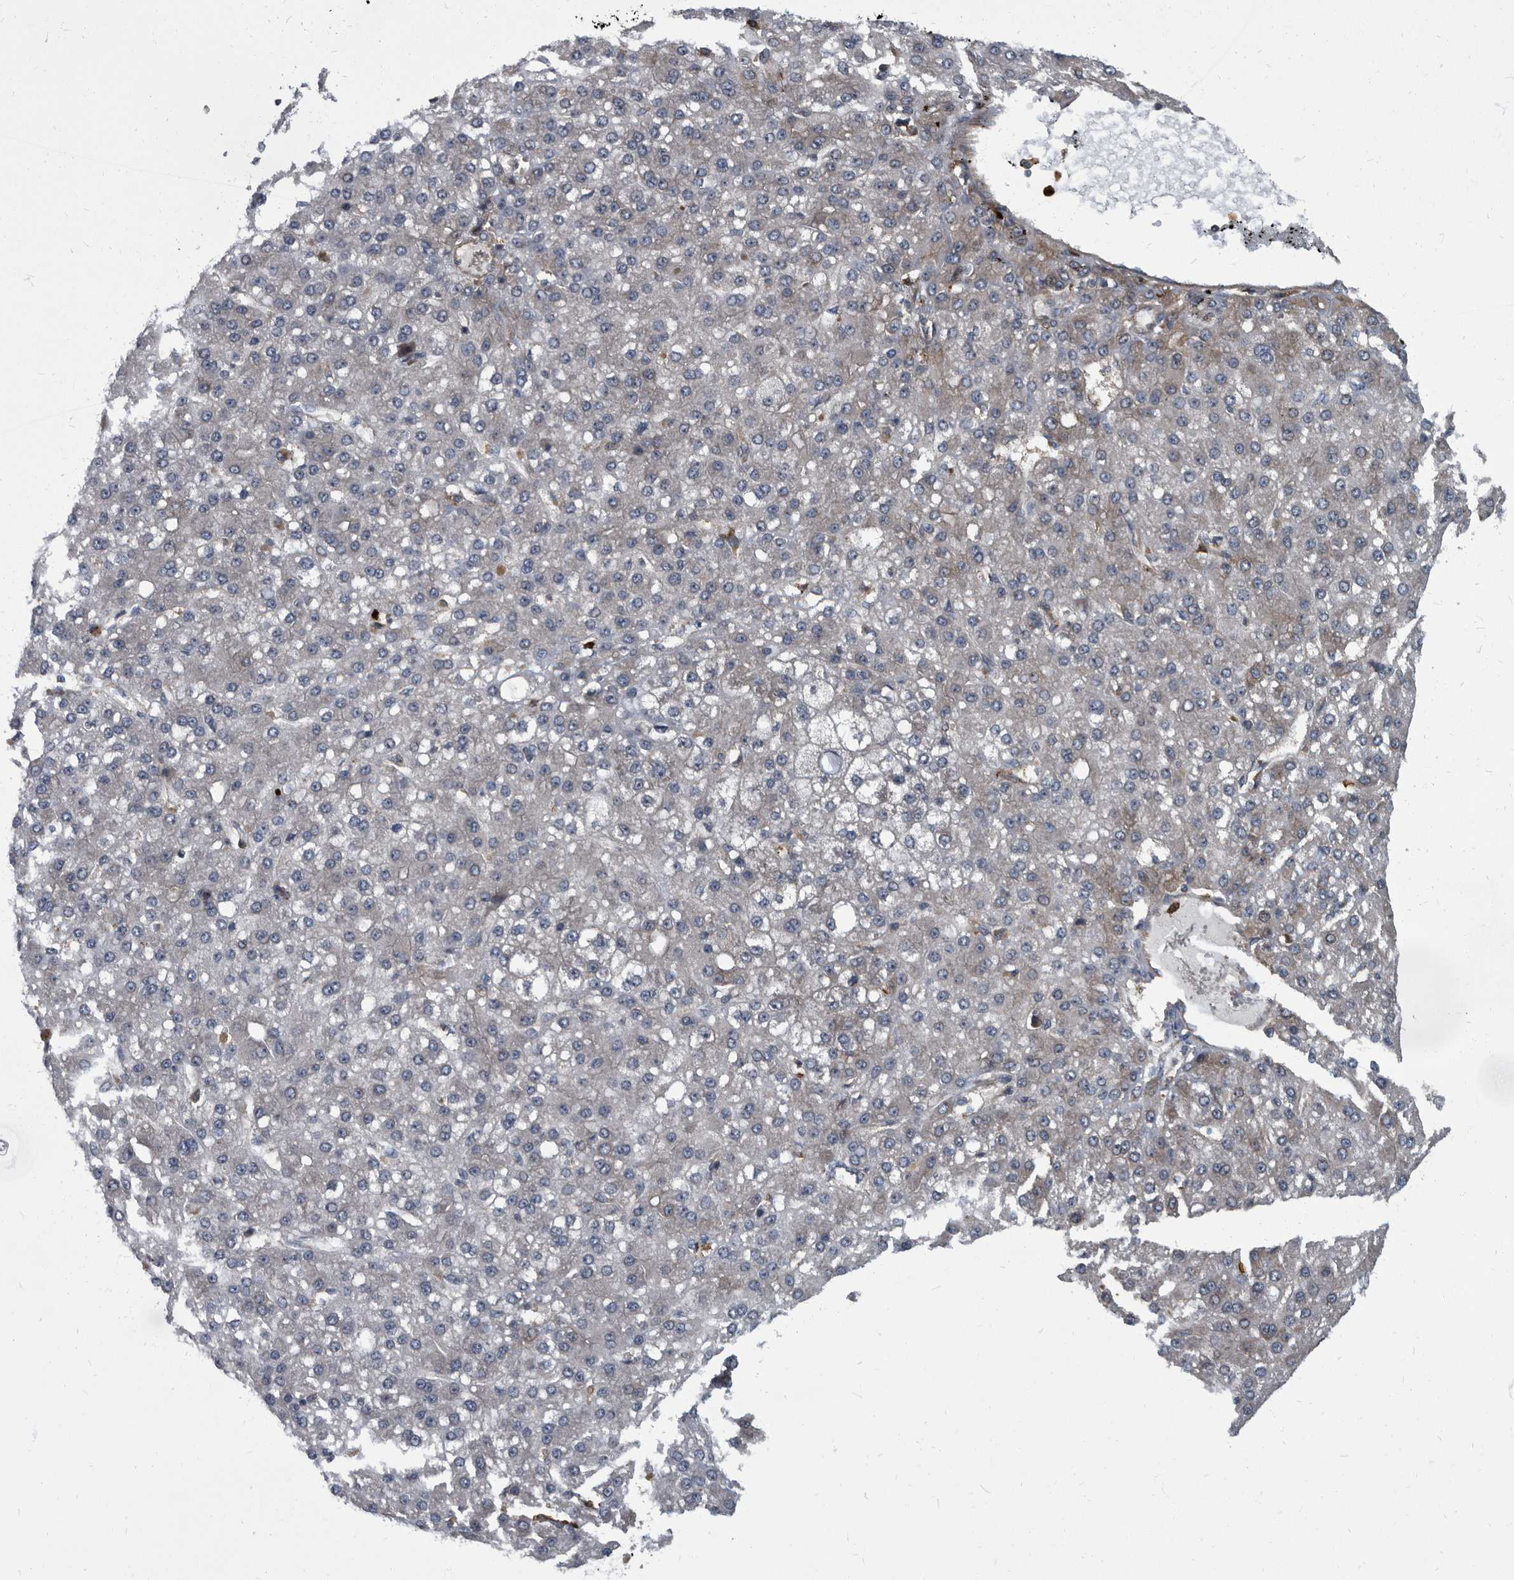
{"staining": {"intensity": "moderate", "quantity": "<25%", "location": "cytoplasmic/membranous"}, "tissue": "liver cancer", "cell_type": "Tumor cells", "image_type": "cancer", "snomed": [{"axis": "morphology", "description": "Carcinoma, Hepatocellular, NOS"}, {"axis": "topography", "description": "Liver"}], "caption": "Hepatocellular carcinoma (liver) stained with immunohistochemistry (IHC) demonstrates moderate cytoplasmic/membranous positivity in about <25% of tumor cells.", "gene": "CDV3", "patient": {"sex": "male", "age": 67}}